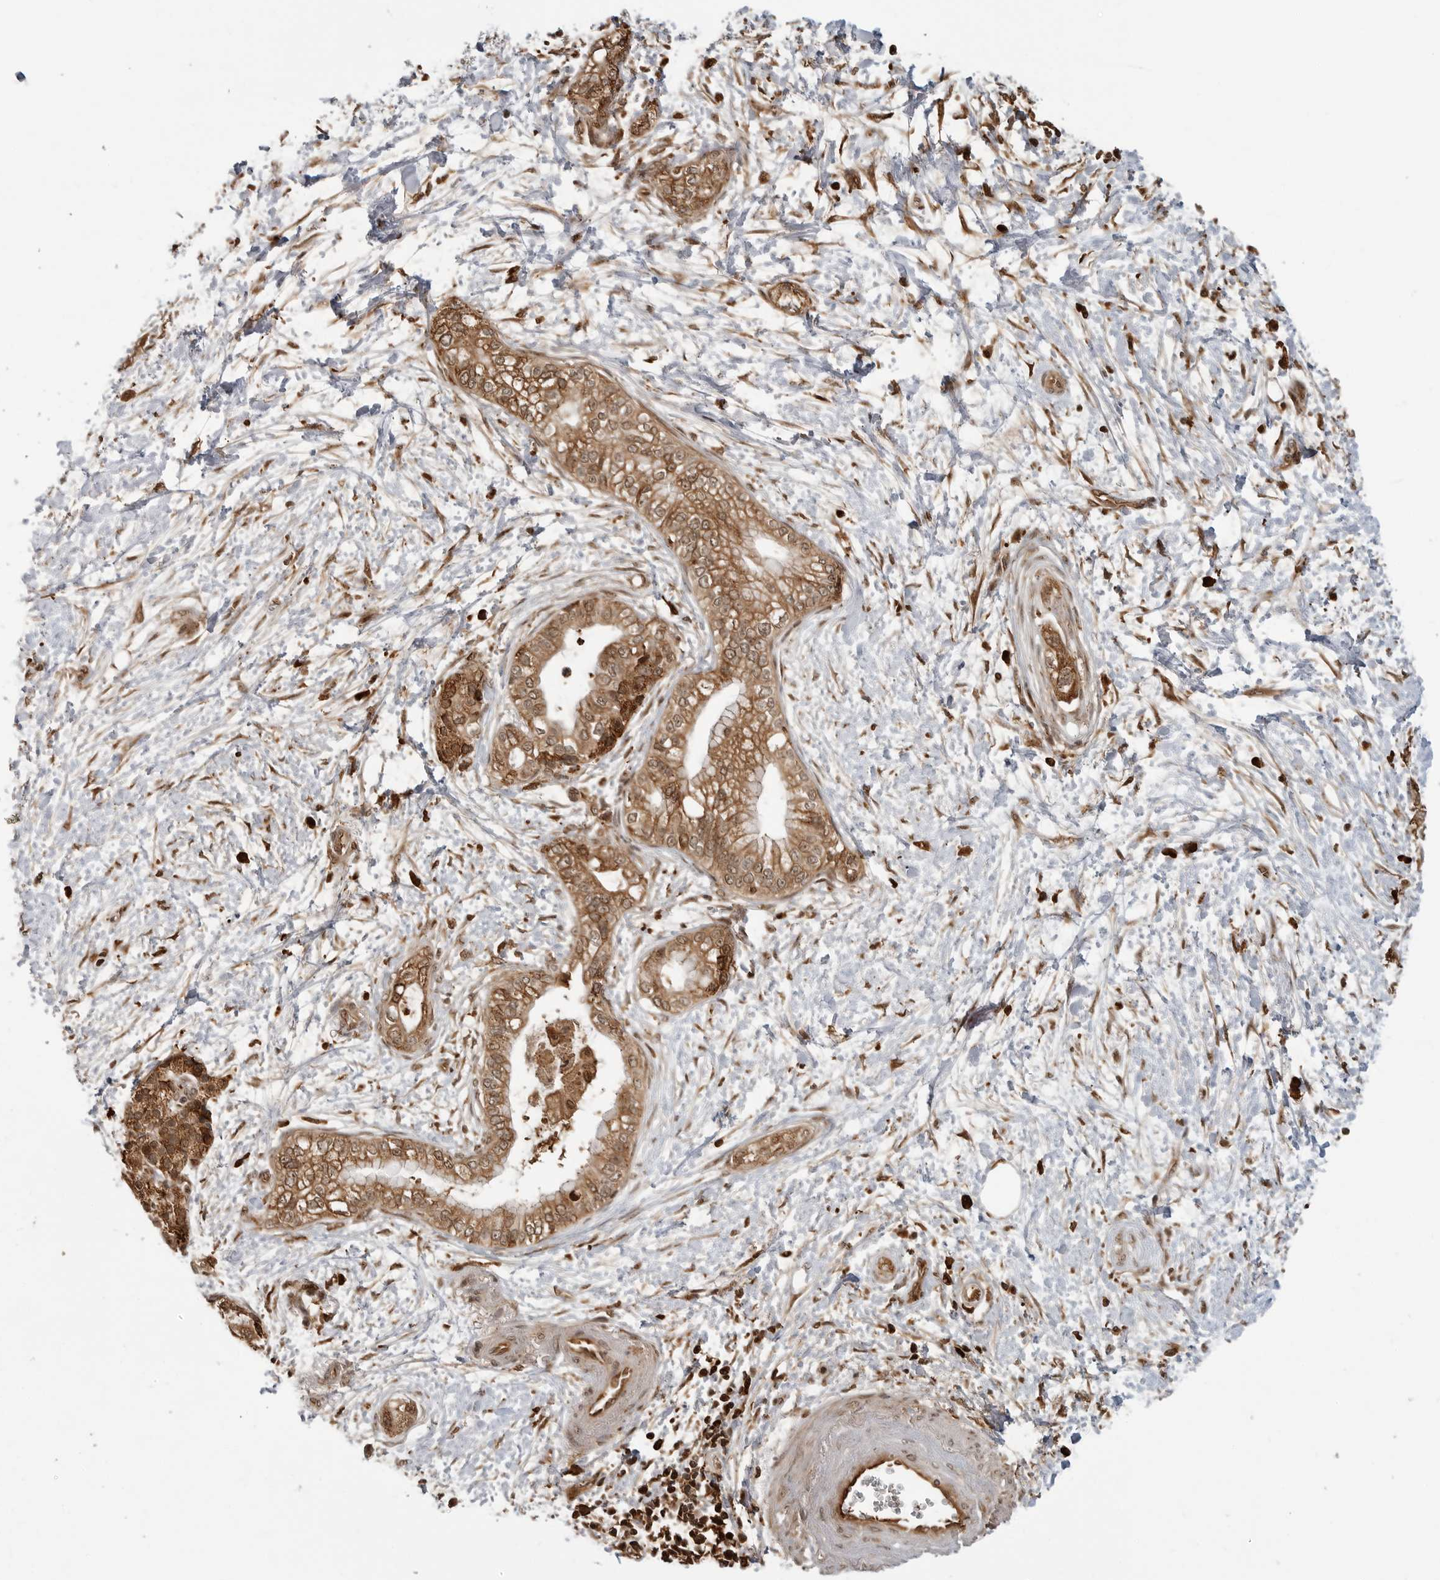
{"staining": {"intensity": "moderate", "quantity": ">75%", "location": "cytoplasmic/membranous,nuclear"}, "tissue": "pancreatic cancer", "cell_type": "Tumor cells", "image_type": "cancer", "snomed": [{"axis": "morphology", "description": "Adenocarcinoma, NOS"}, {"axis": "topography", "description": "Pancreas"}], "caption": "Protein expression by immunohistochemistry (IHC) exhibits moderate cytoplasmic/membranous and nuclear staining in approximately >75% of tumor cells in pancreatic cancer.", "gene": "BMP2K", "patient": {"sex": "male", "age": 68}}